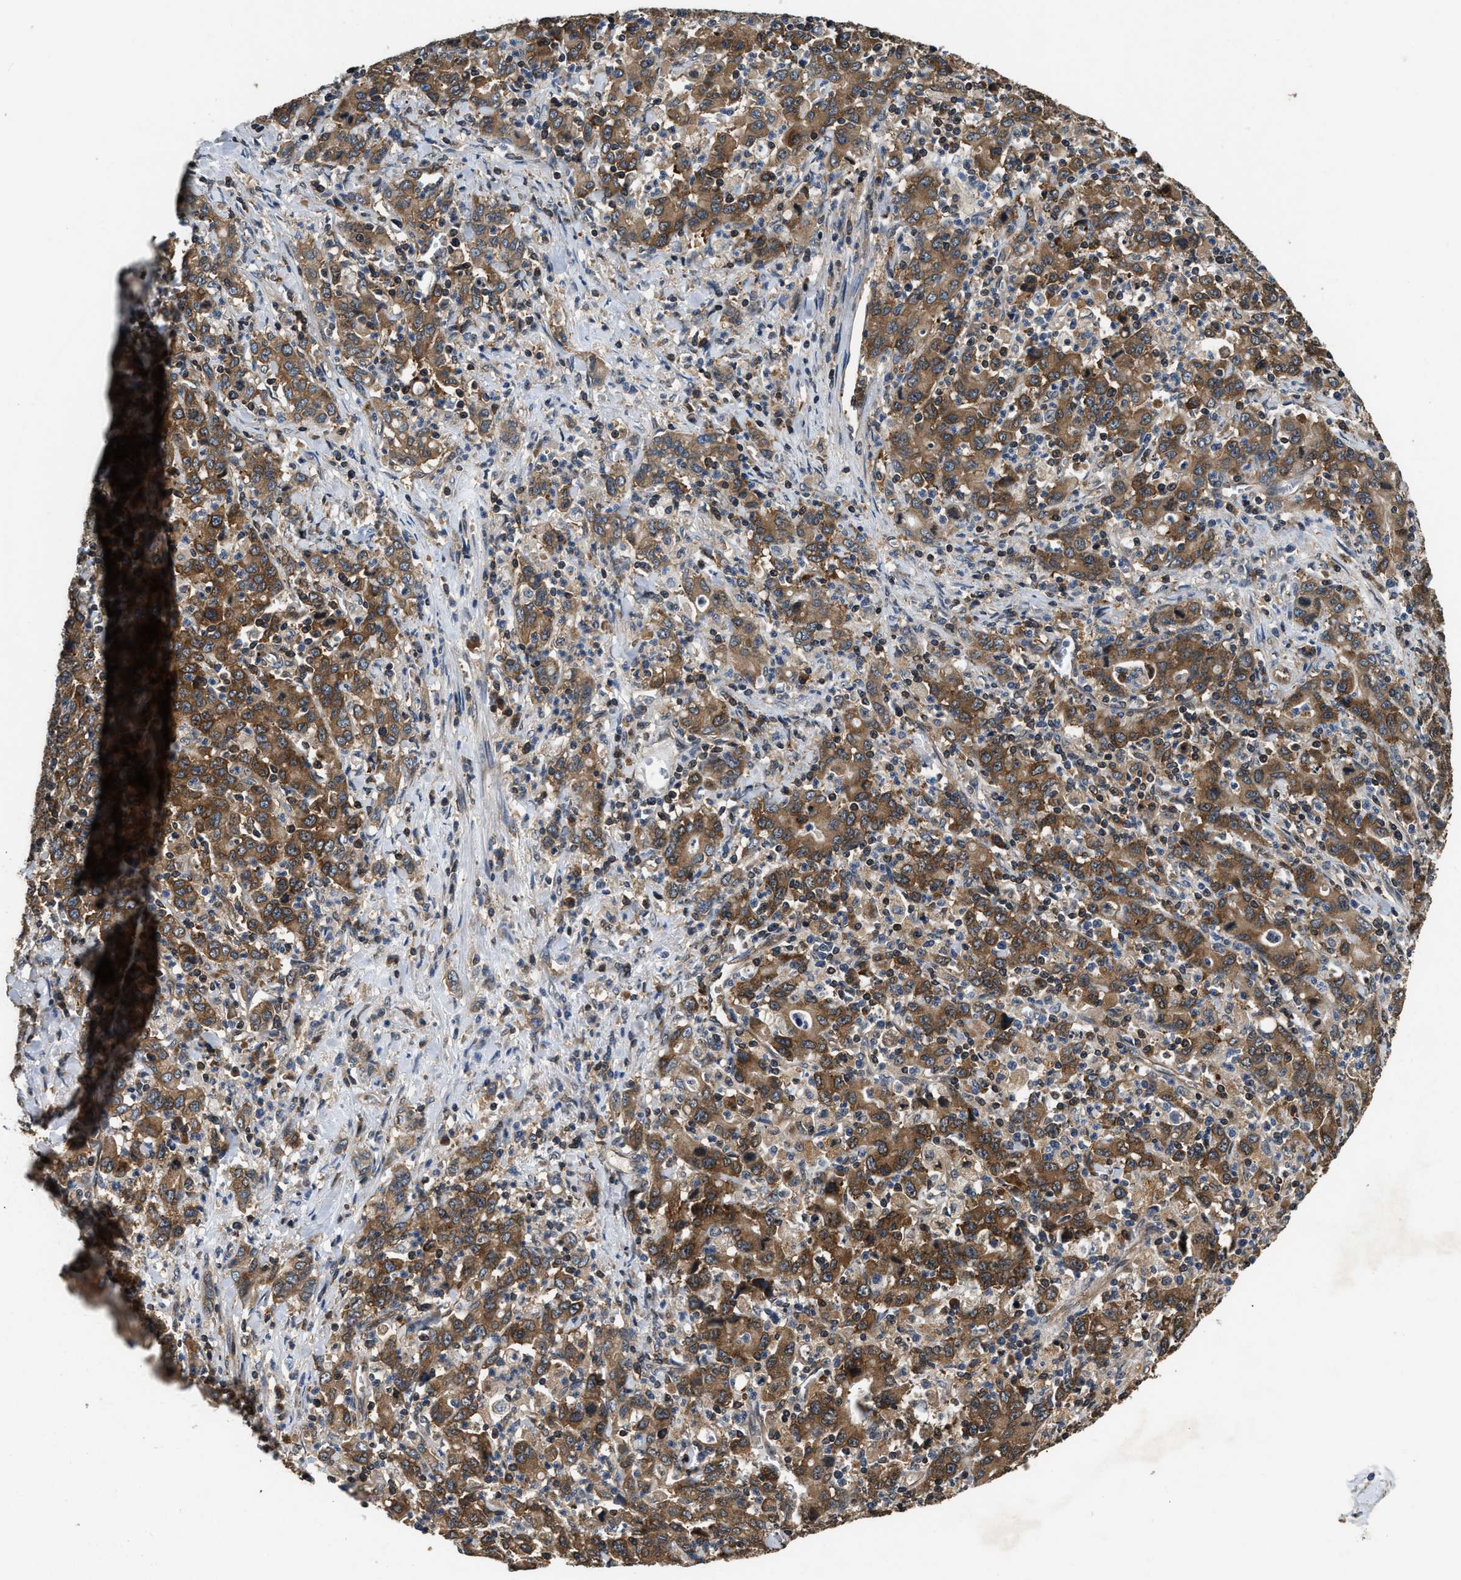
{"staining": {"intensity": "moderate", "quantity": ">75%", "location": "cytoplasmic/membranous"}, "tissue": "stomach cancer", "cell_type": "Tumor cells", "image_type": "cancer", "snomed": [{"axis": "morphology", "description": "Adenocarcinoma, NOS"}, {"axis": "topography", "description": "Stomach, upper"}], "caption": "High-magnification brightfield microscopy of stomach cancer (adenocarcinoma) stained with DAB (3,3'-diaminobenzidine) (brown) and counterstained with hematoxylin (blue). tumor cells exhibit moderate cytoplasmic/membranous staining is identified in approximately>75% of cells. (DAB IHC with brightfield microscopy, high magnification).", "gene": "DNAJC2", "patient": {"sex": "male", "age": 69}}